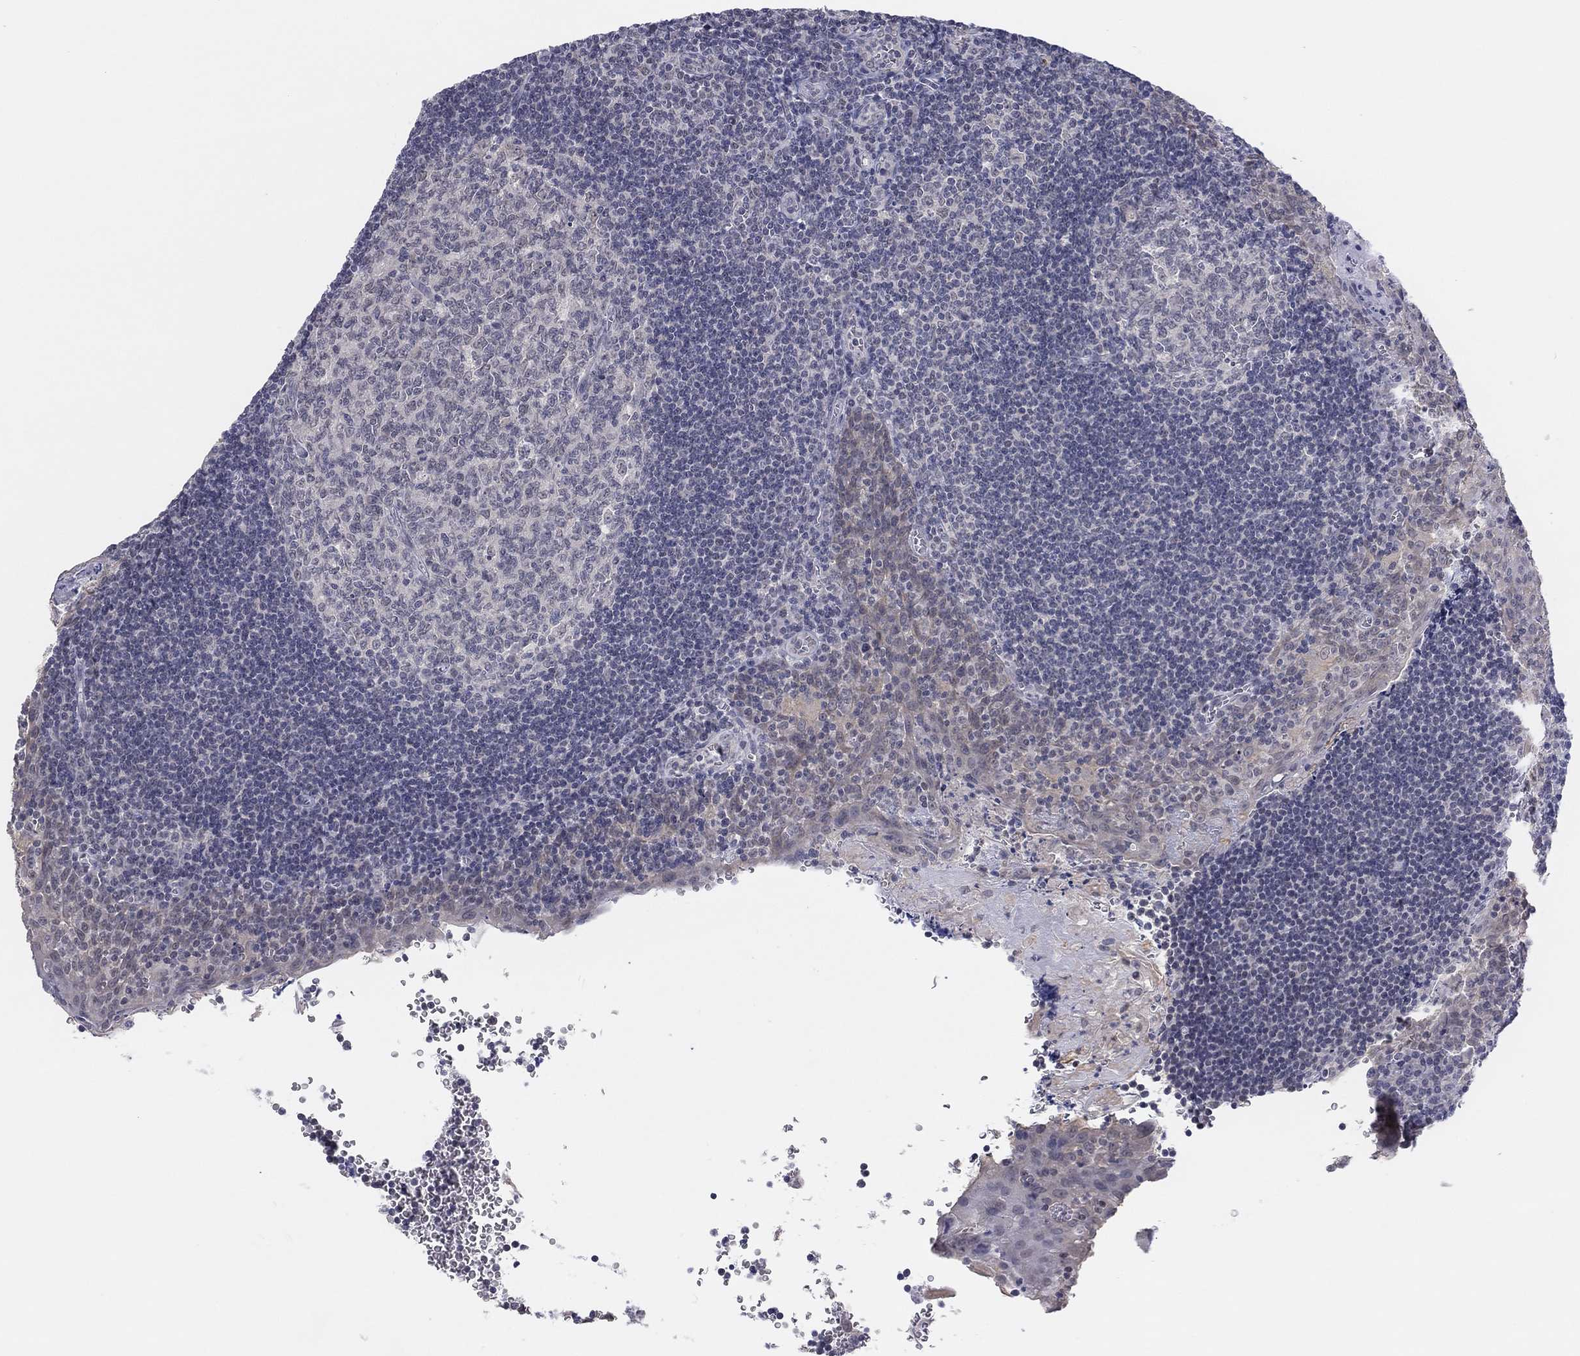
{"staining": {"intensity": "negative", "quantity": "none", "location": "none"}, "tissue": "tonsil", "cell_type": "Germinal center cells", "image_type": "normal", "snomed": [{"axis": "morphology", "description": "Normal tissue, NOS"}, {"axis": "morphology", "description": "Inflammation, NOS"}, {"axis": "topography", "description": "Tonsil"}], "caption": "Immunohistochemistry micrograph of benign tonsil: human tonsil stained with DAB exhibits no significant protein positivity in germinal center cells.", "gene": "SLC22A2", "patient": {"sex": "female", "age": 31}}